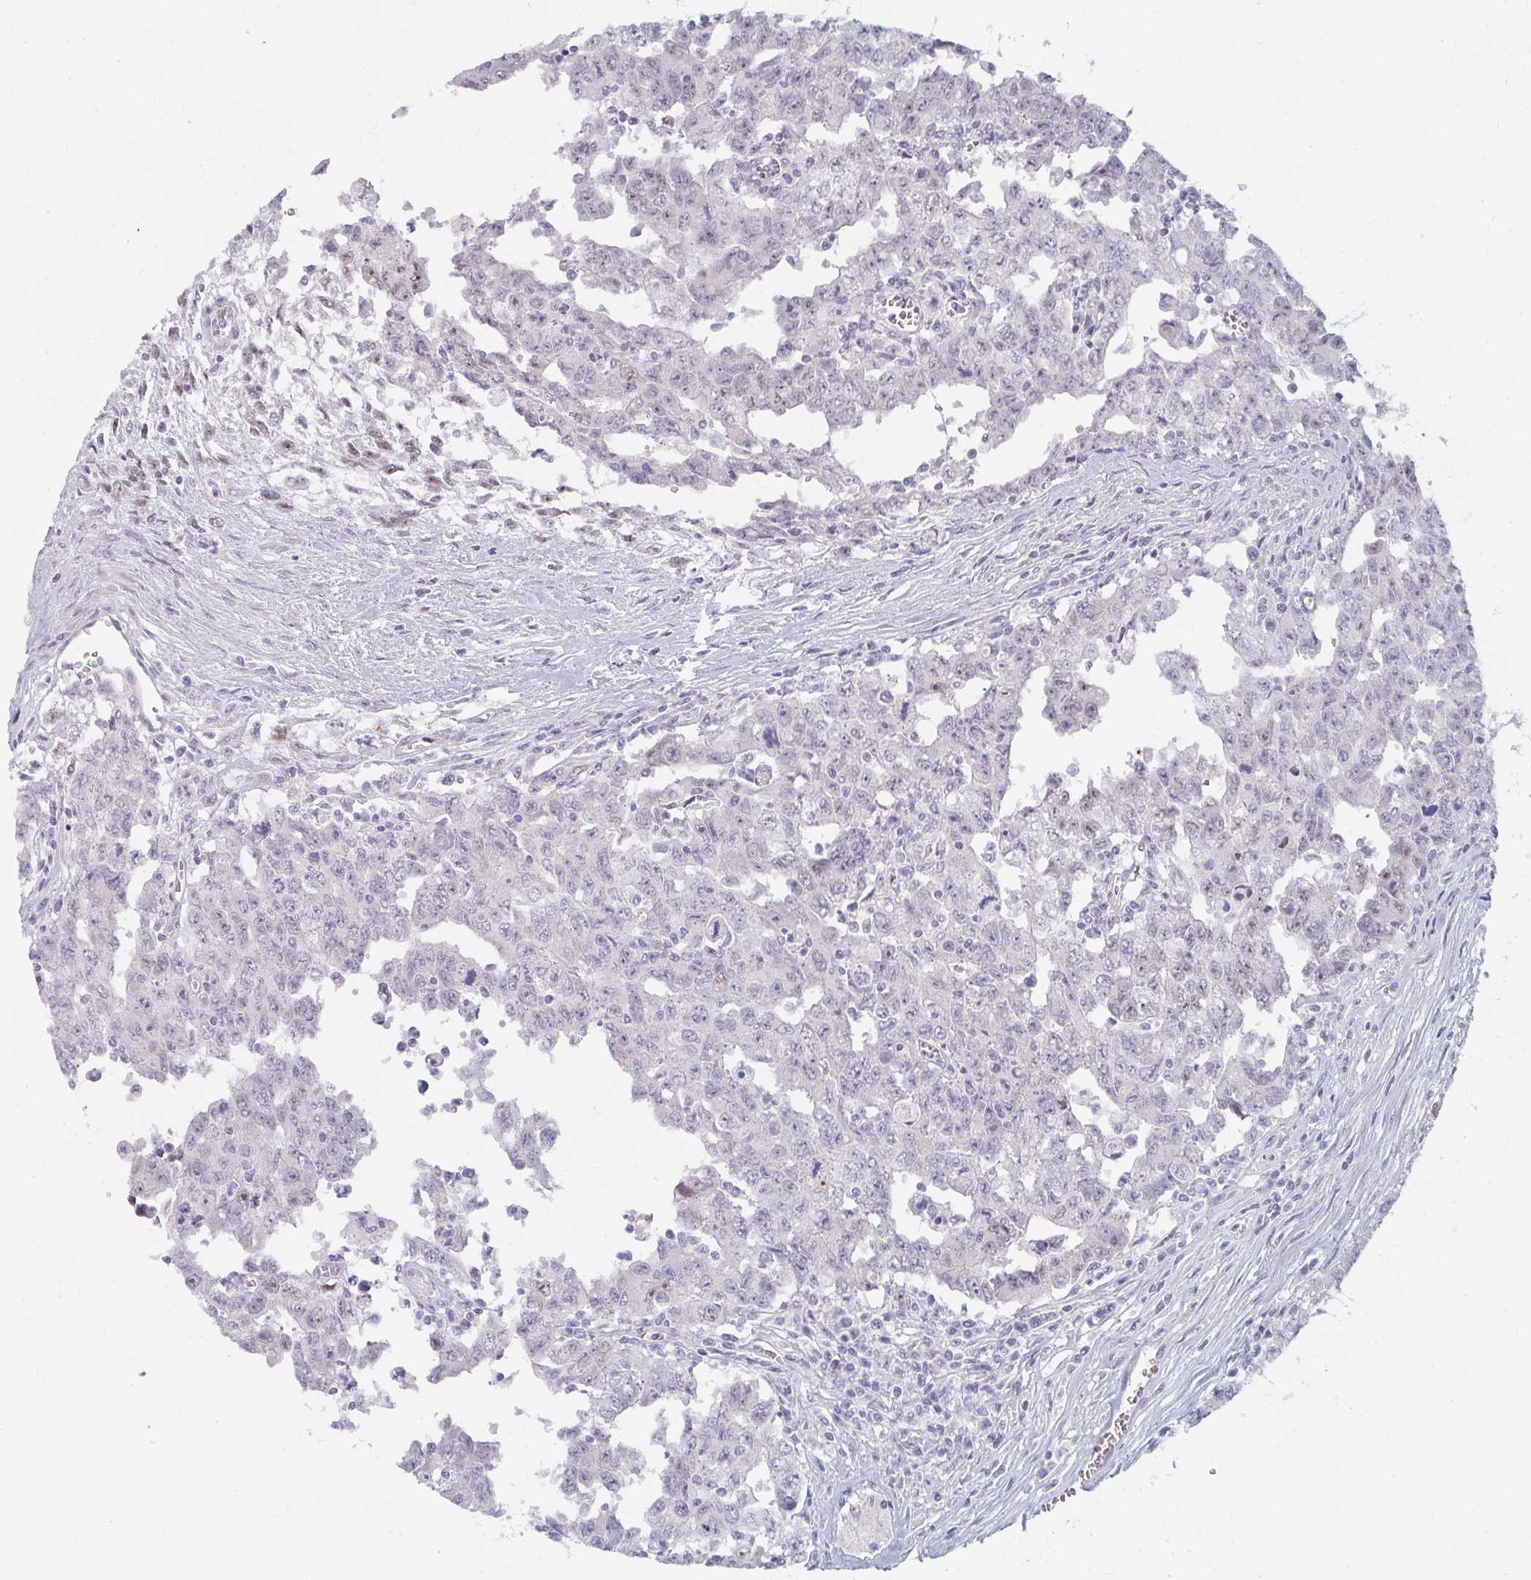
{"staining": {"intensity": "negative", "quantity": "none", "location": "none"}, "tissue": "testis cancer", "cell_type": "Tumor cells", "image_type": "cancer", "snomed": [{"axis": "morphology", "description": "Carcinoma, Embryonal, NOS"}, {"axis": "topography", "description": "Testis"}], "caption": "Immunohistochemistry (IHC) histopathology image of embryonal carcinoma (testis) stained for a protein (brown), which exhibits no expression in tumor cells.", "gene": "POU2AF2", "patient": {"sex": "male", "age": 24}}